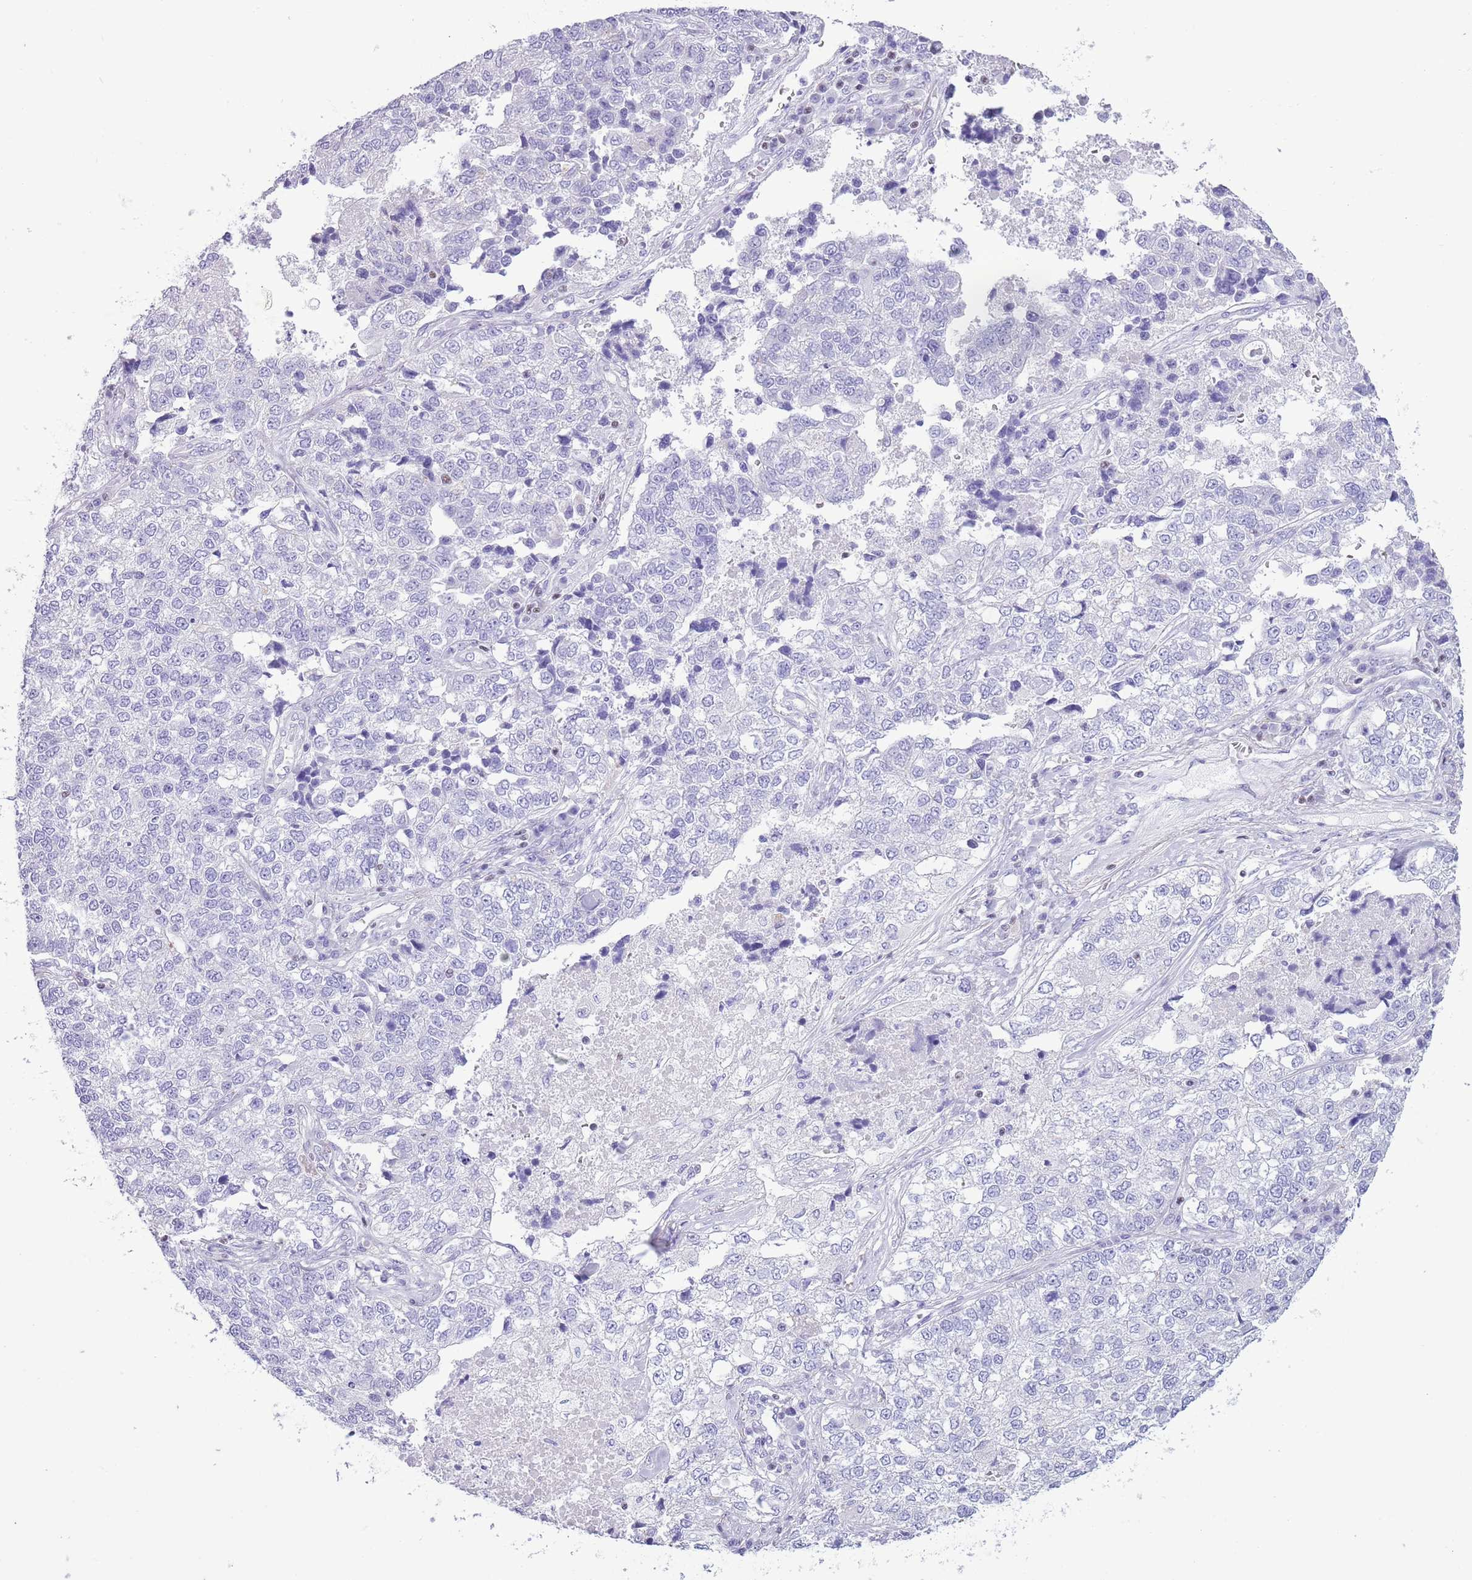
{"staining": {"intensity": "negative", "quantity": "none", "location": "none"}, "tissue": "lung cancer", "cell_type": "Tumor cells", "image_type": "cancer", "snomed": [{"axis": "morphology", "description": "Adenocarcinoma, NOS"}, {"axis": "topography", "description": "Lung"}], "caption": "Immunohistochemical staining of human lung cancer (adenocarcinoma) shows no significant positivity in tumor cells. (Stains: DAB immunohistochemistry (IHC) with hematoxylin counter stain, Microscopy: brightfield microscopy at high magnification).", "gene": "BCL11B", "patient": {"sex": "male", "age": 49}}